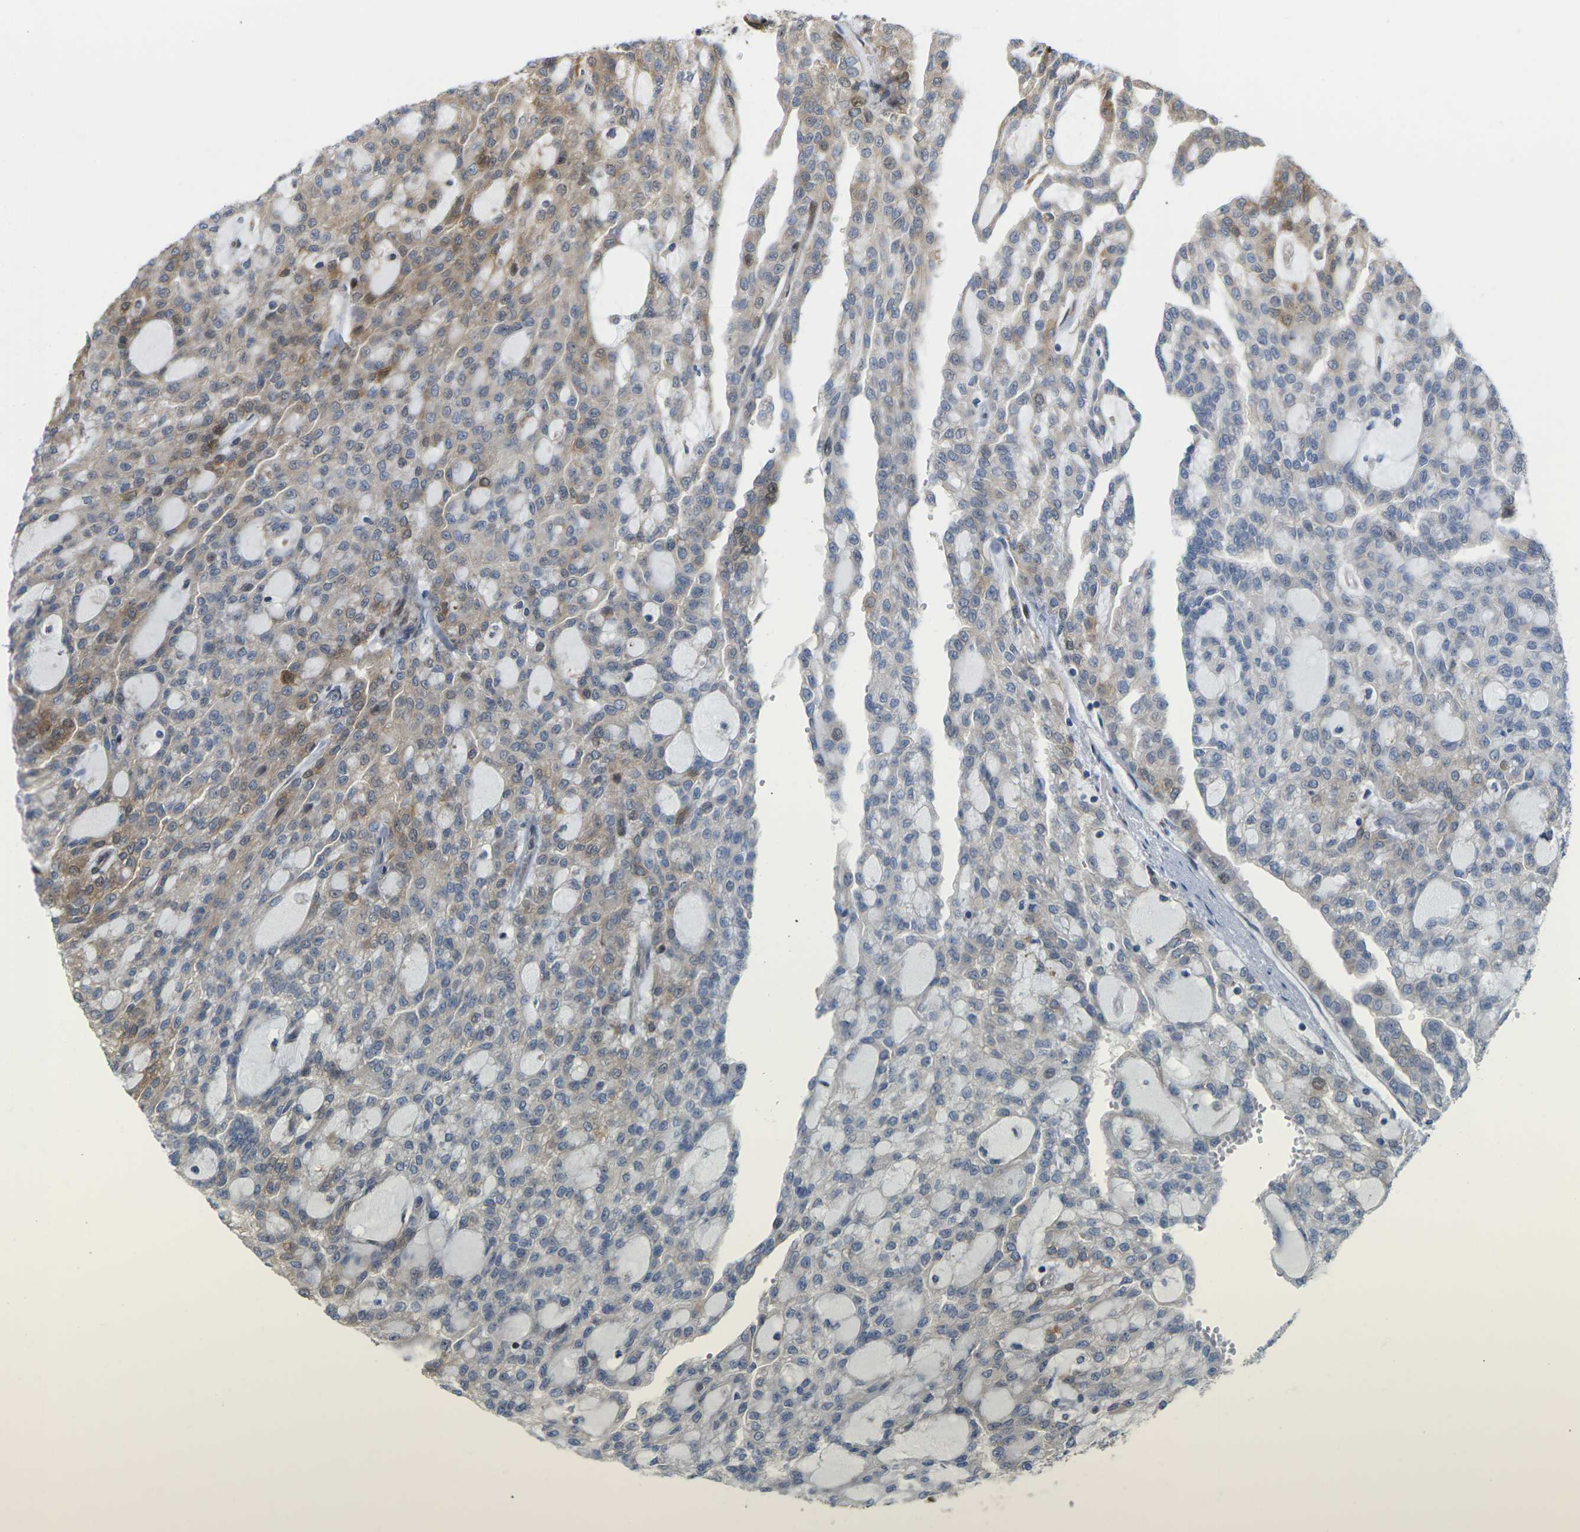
{"staining": {"intensity": "moderate", "quantity": "<25%", "location": "cytoplasmic/membranous"}, "tissue": "renal cancer", "cell_type": "Tumor cells", "image_type": "cancer", "snomed": [{"axis": "morphology", "description": "Adenocarcinoma, NOS"}, {"axis": "topography", "description": "Kidney"}], "caption": "Renal cancer (adenocarcinoma) stained with a protein marker exhibits moderate staining in tumor cells.", "gene": "ROBO1", "patient": {"sex": "male", "age": 63}}